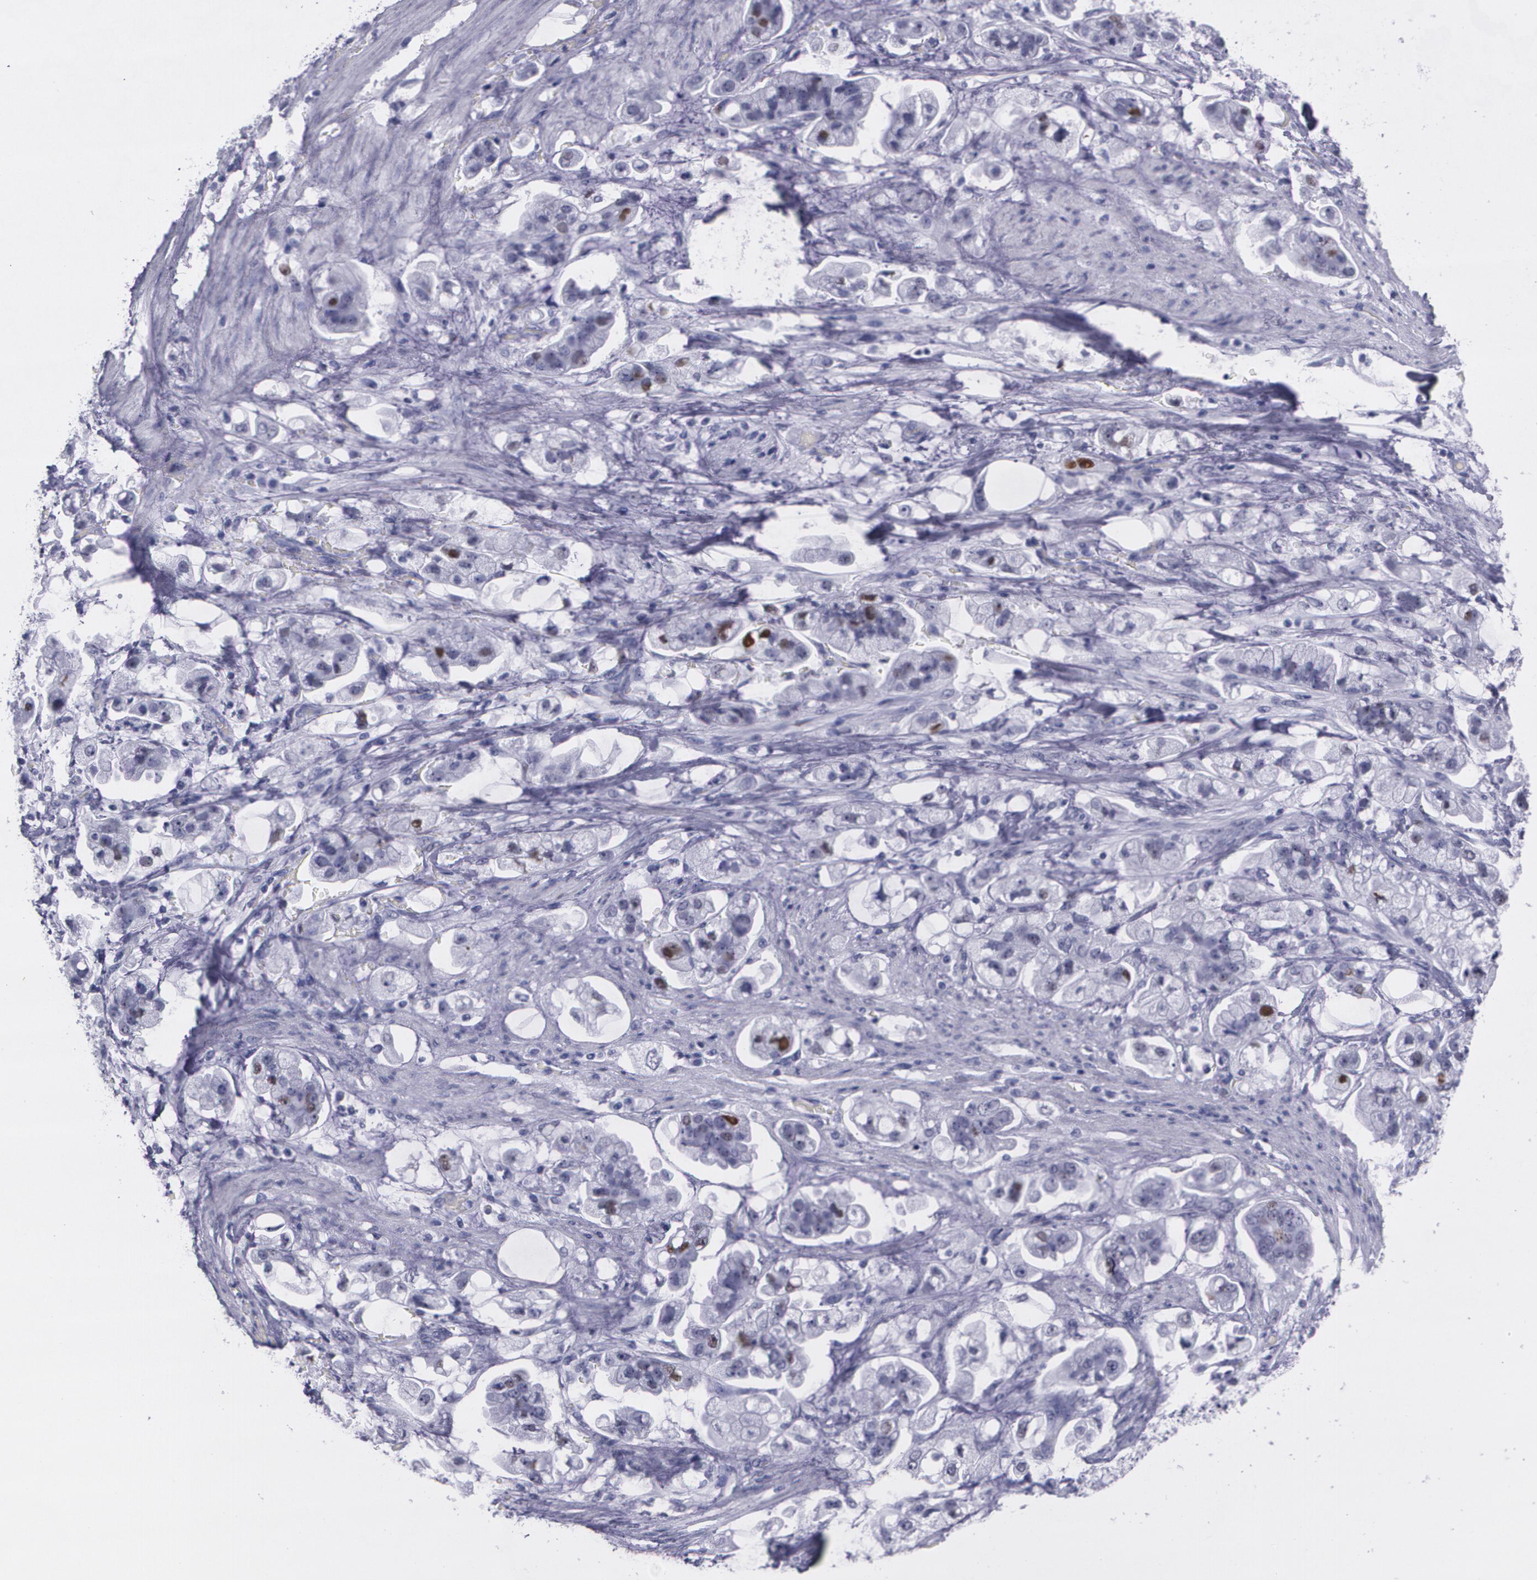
{"staining": {"intensity": "moderate", "quantity": "<25%", "location": "nuclear"}, "tissue": "stomach cancer", "cell_type": "Tumor cells", "image_type": "cancer", "snomed": [{"axis": "morphology", "description": "Adenocarcinoma, NOS"}, {"axis": "topography", "description": "Stomach"}], "caption": "A photomicrograph of adenocarcinoma (stomach) stained for a protein shows moderate nuclear brown staining in tumor cells. (IHC, brightfield microscopy, high magnification).", "gene": "TP53", "patient": {"sex": "male", "age": 62}}